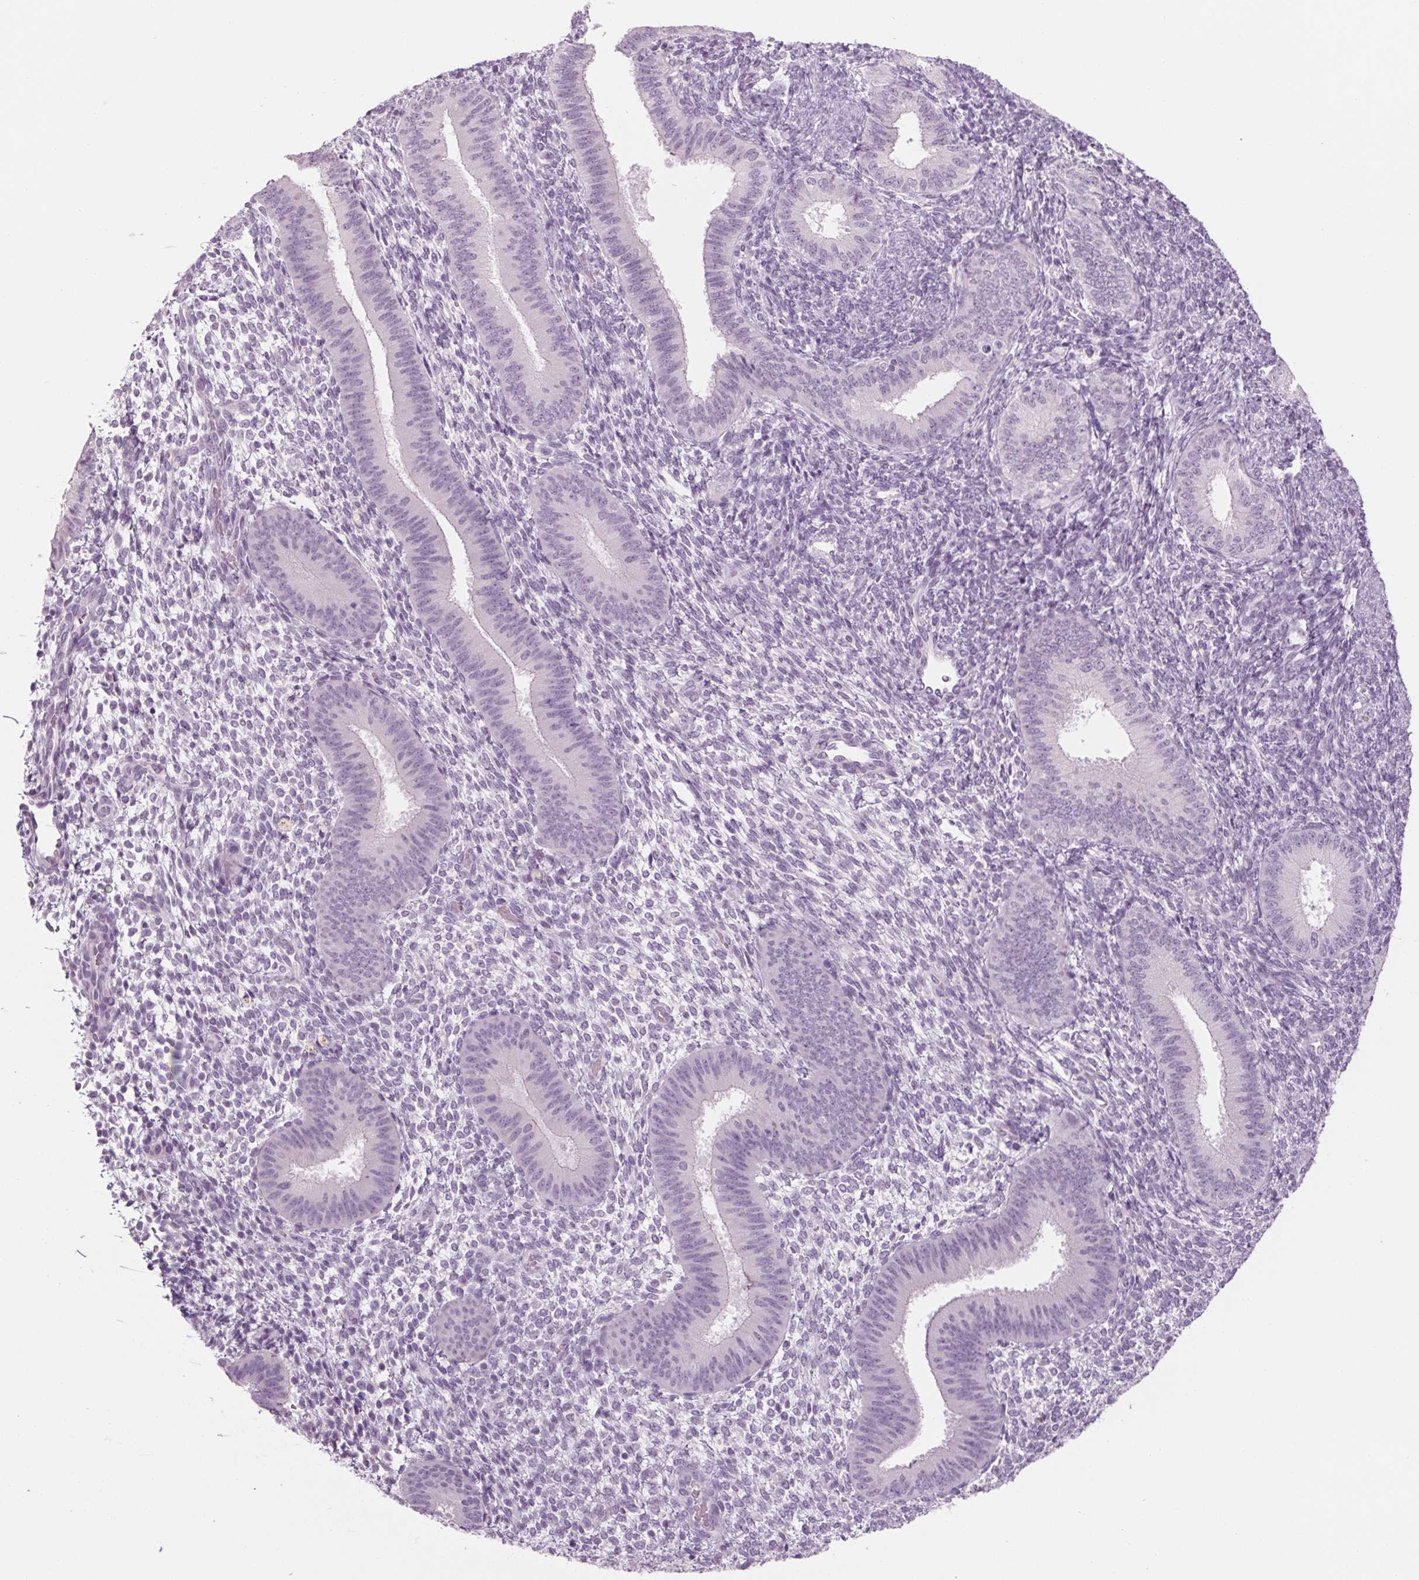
{"staining": {"intensity": "negative", "quantity": "none", "location": "none"}, "tissue": "endometrium", "cell_type": "Cells in endometrial stroma", "image_type": "normal", "snomed": [{"axis": "morphology", "description": "Normal tissue, NOS"}, {"axis": "topography", "description": "Endometrium"}], "caption": "DAB (3,3'-diaminobenzidine) immunohistochemical staining of normal endometrium demonstrates no significant expression in cells in endometrial stroma. (DAB IHC visualized using brightfield microscopy, high magnification).", "gene": "RPTN", "patient": {"sex": "female", "age": 39}}